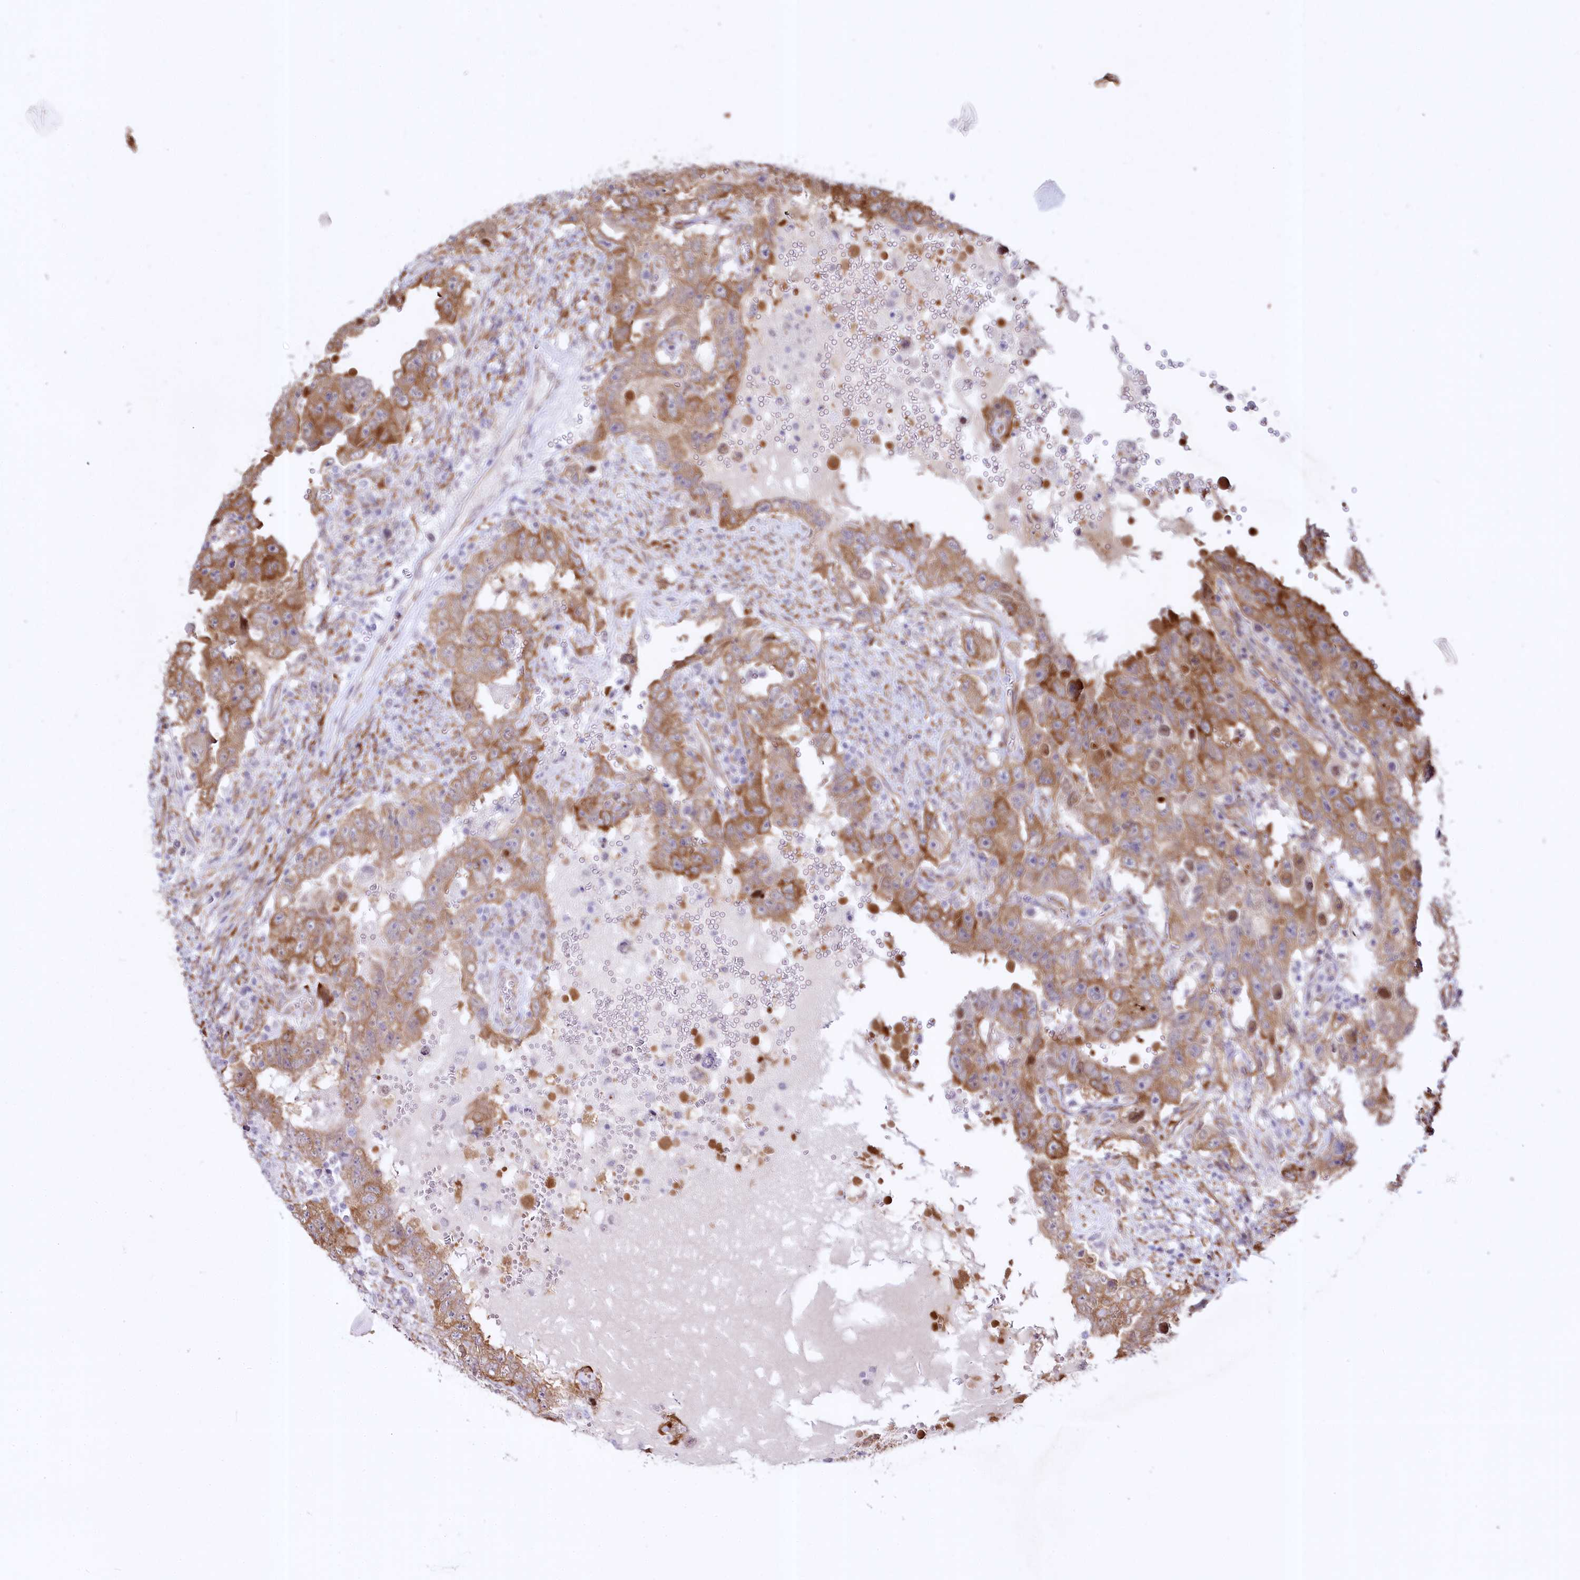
{"staining": {"intensity": "moderate", "quantity": ">75%", "location": "cytoplasmic/membranous"}, "tissue": "testis cancer", "cell_type": "Tumor cells", "image_type": "cancer", "snomed": [{"axis": "morphology", "description": "Carcinoma, Embryonal, NOS"}, {"axis": "topography", "description": "Testis"}], "caption": "Tumor cells exhibit medium levels of moderate cytoplasmic/membranous positivity in about >75% of cells in testis embryonal carcinoma.", "gene": "YBX3", "patient": {"sex": "male", "age": 26}}